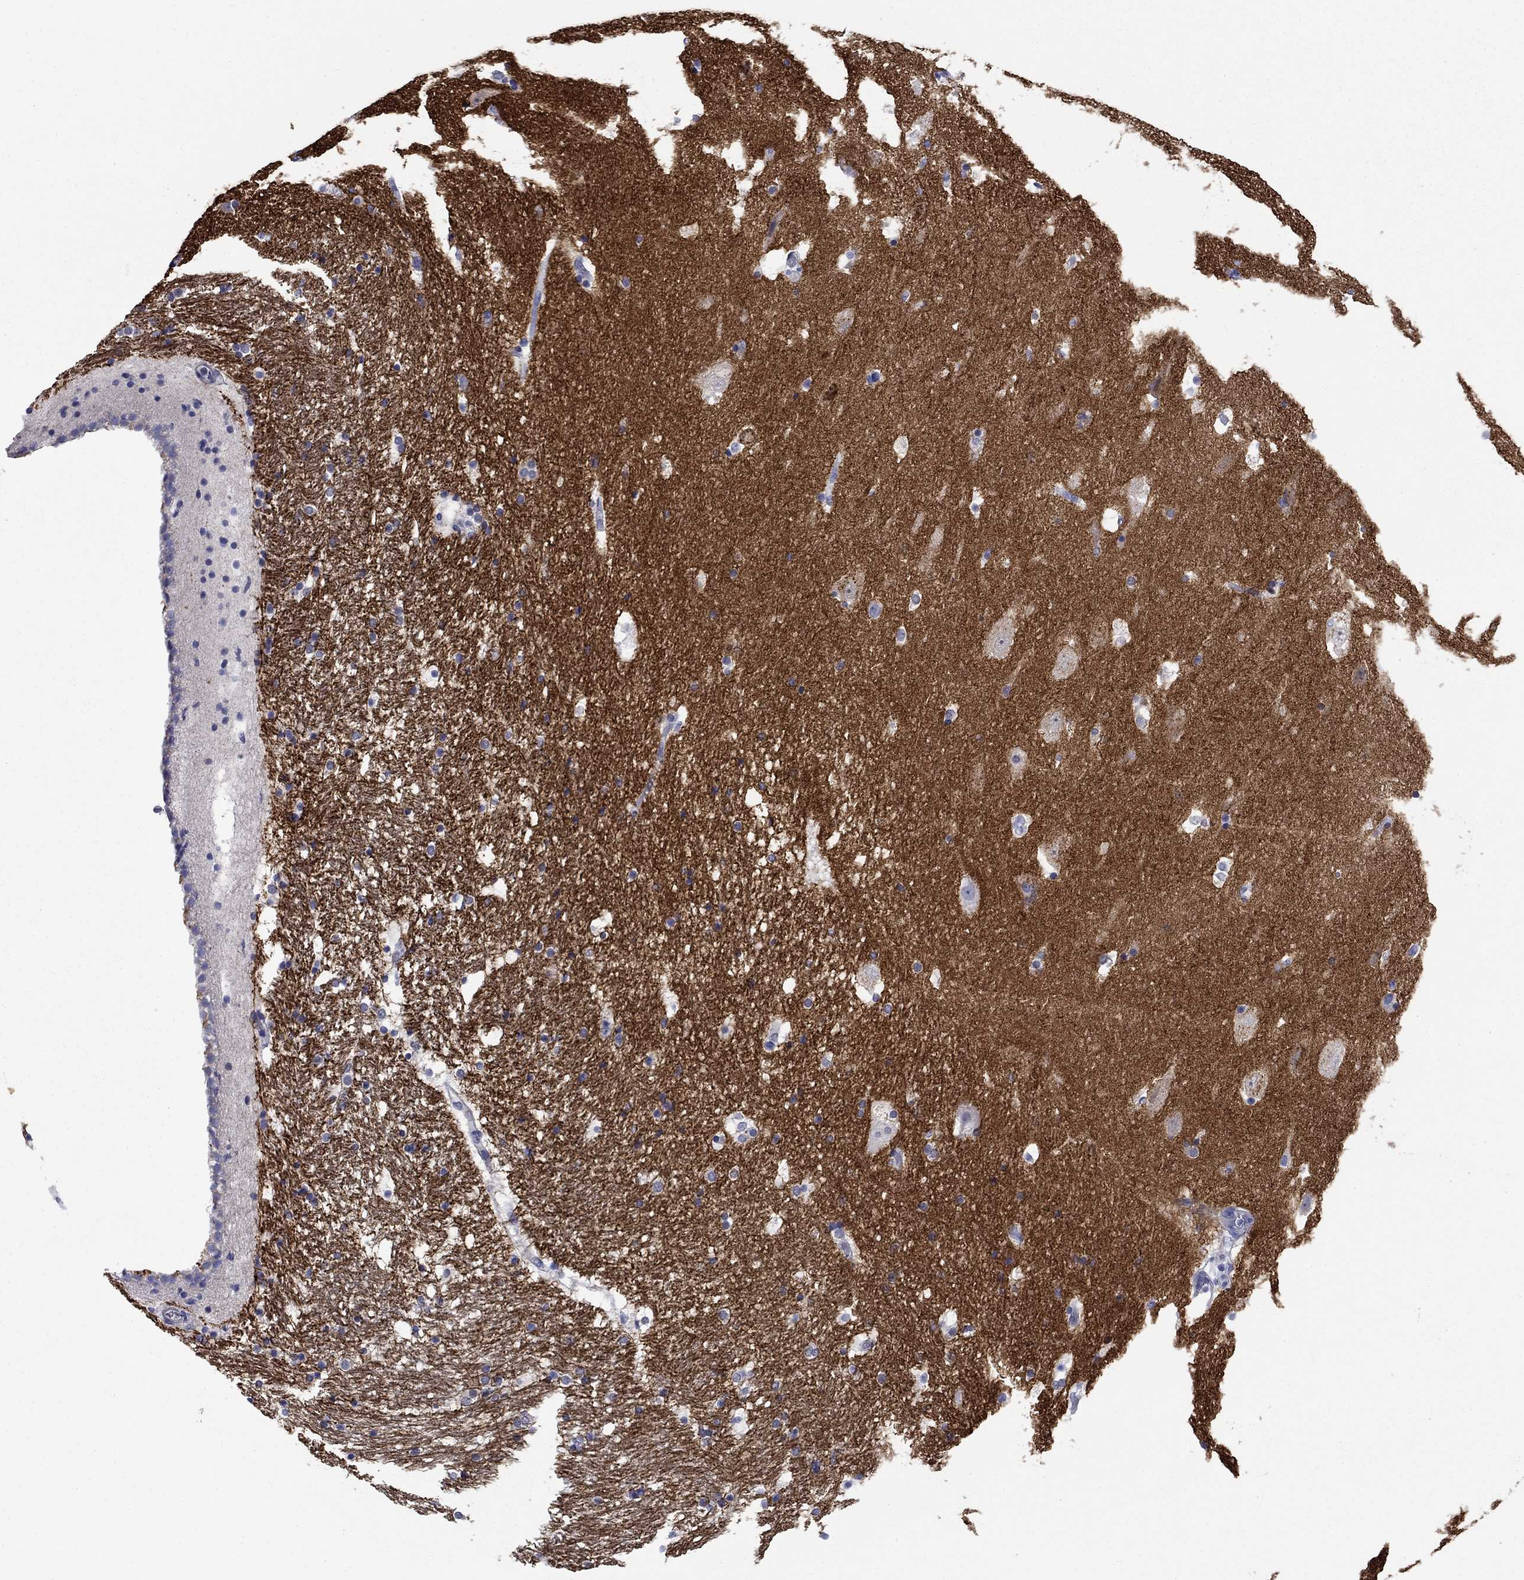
{"staining": {"intensity": "negative", "quantity": "none", "location": "none"}, "tissue": "hippocampus", "cell_type": "Glial cells", "image_type": "normal", "snomed": [{"axis": "morphology", "description": "Normal tissue, NOS"}, {"axis": "topography", "description": "Hippocampus"}], "caption": "The micrograph demonstrates no staining of glial cells in benign hippocampus.", "gene": "PRKCG", "patient": {"sex": "male", "age": 51}}